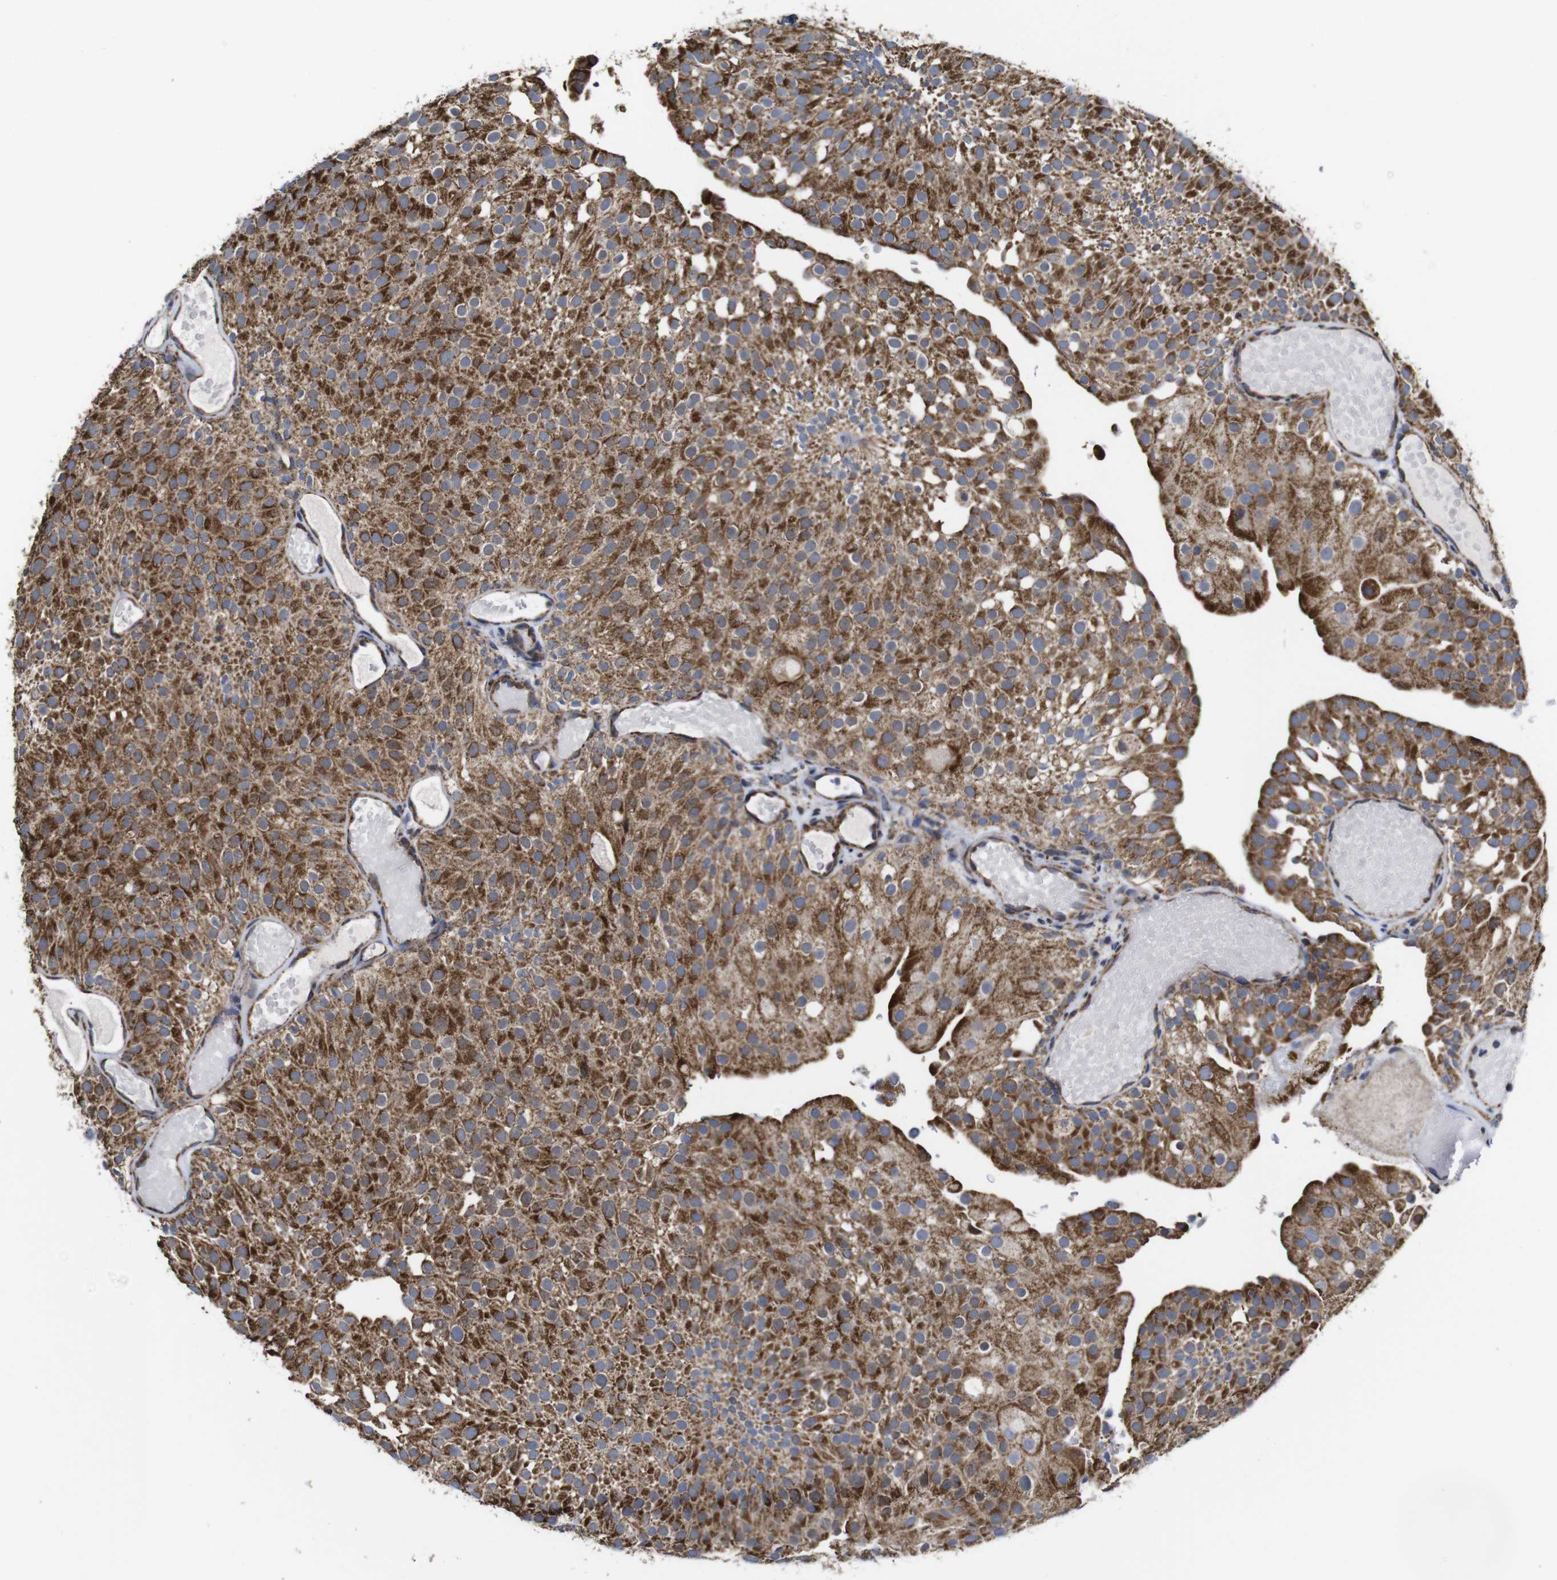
{"staining": {"intensity": "strong", "quantity": ">75%", "location": "cytoplasmic/membranous"}, "tissue": "urothelial cancer", "cell_type": "Tumor cells", "image_type": "cancer", "snomed": [{"axis": "morphology", "description": "Urothelial carcinoma, Low grade"}, {"axis": "topography", "description": "Urinary bladder"}], "caption": "Immunohistochemical staining of urothelial cancer displays high levels of strong cytoplasmic/membranous protein expression in about >75% of tumor cells.", "gene": "C17orf80", "patient": {"sex": "male", "age": 78}}